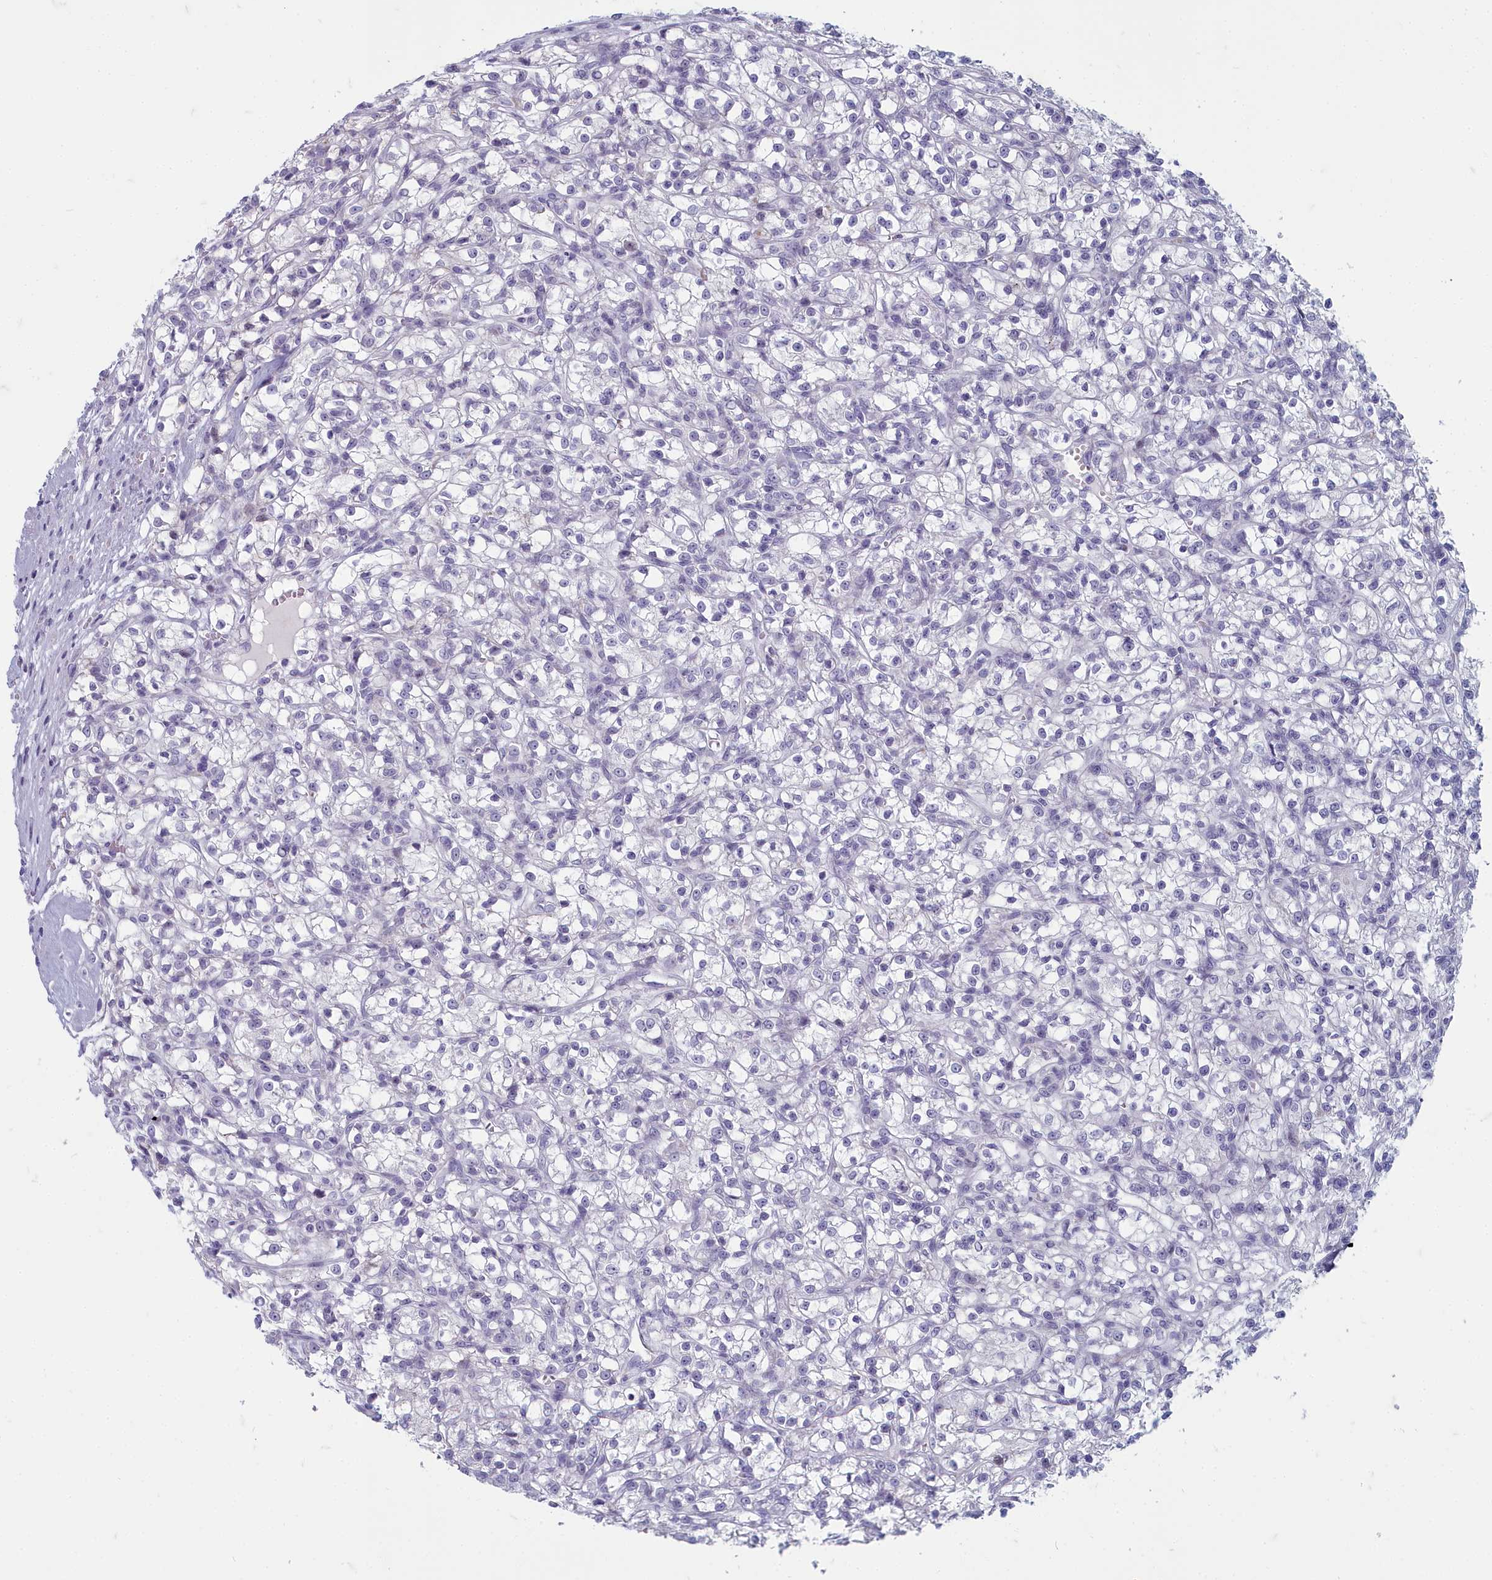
{"staining": {"intensity": "negative", "quantity": "none", "location": "none"}, "tissue": "renal cancer", "cell_type": "Tumor cells", "image_type": "cancer", "snomed": [{"axis": "morphology", "description": "Adenocarcinoma, NOS"}, {"axis": "topography", "description": "Kidney"}], "caption": "Human adenocarcinoma (renal) stained for a protein using immunohistochemistry (IHC) reveals no expression in tumor cells.", "gene": "INSYN2A", "patient": {"sex": "female", "age": 59}}